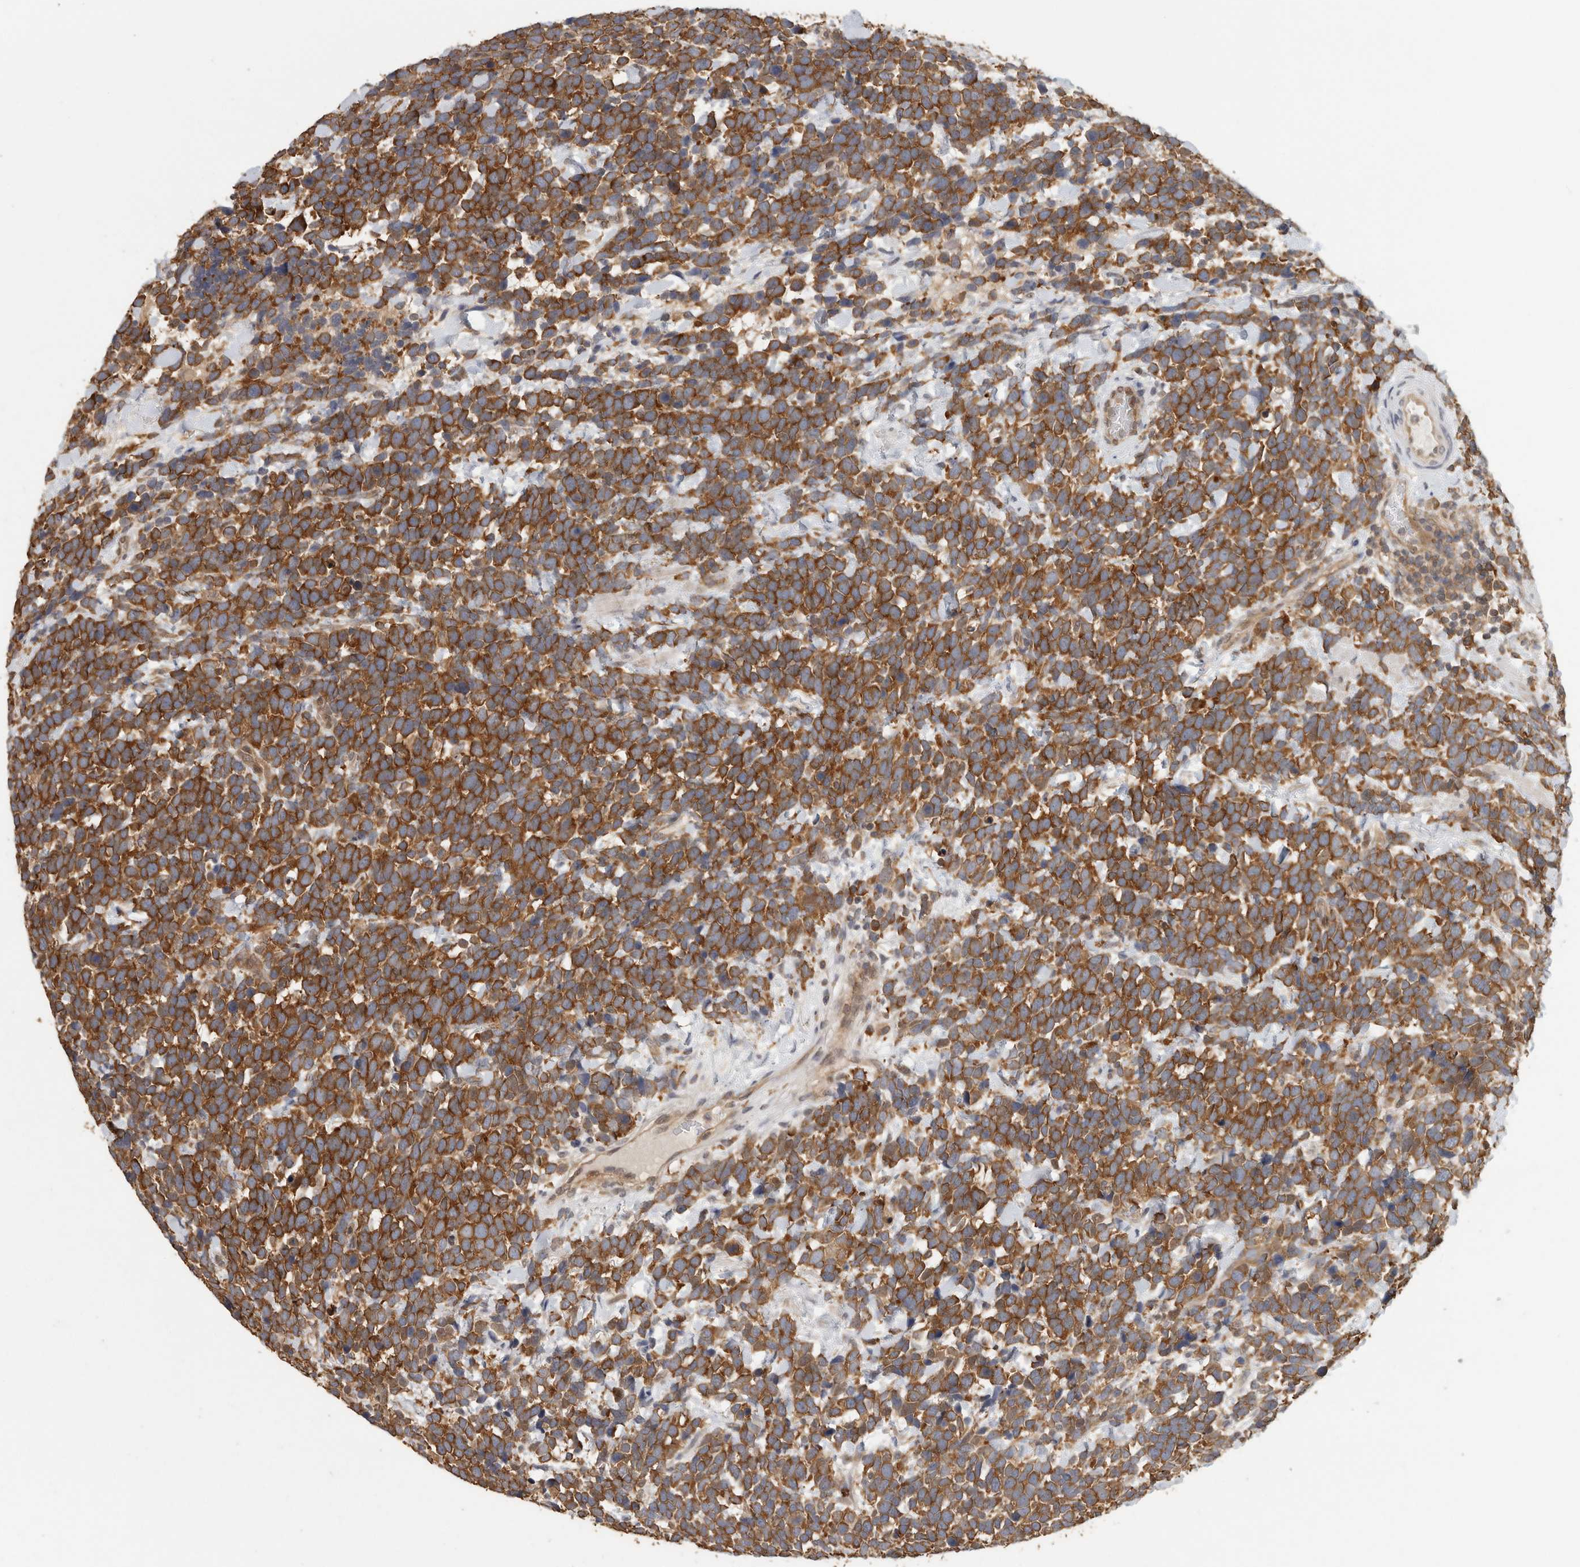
{"staining": {"intensity": "strong", "quantity": ">75%", "location": "cytoplasmic/membranous"}, "tissue": "urothelial cancer", "cell_type": "Tumor cells", "image_type": "cancer", "snomed": [{"axis": "morphology", "description": "Urothelial carcinoma, High grade"}, {"axis": "topography", "description": "Urinary bladder"}], "caption": "High-grade urothelial carcinoma tissue exhibits strong cytoplasmic/membranous expression in approximately >75% of tumor cells", "gene": "CCT8", "patient": {"sex": "female", "age": 82}}